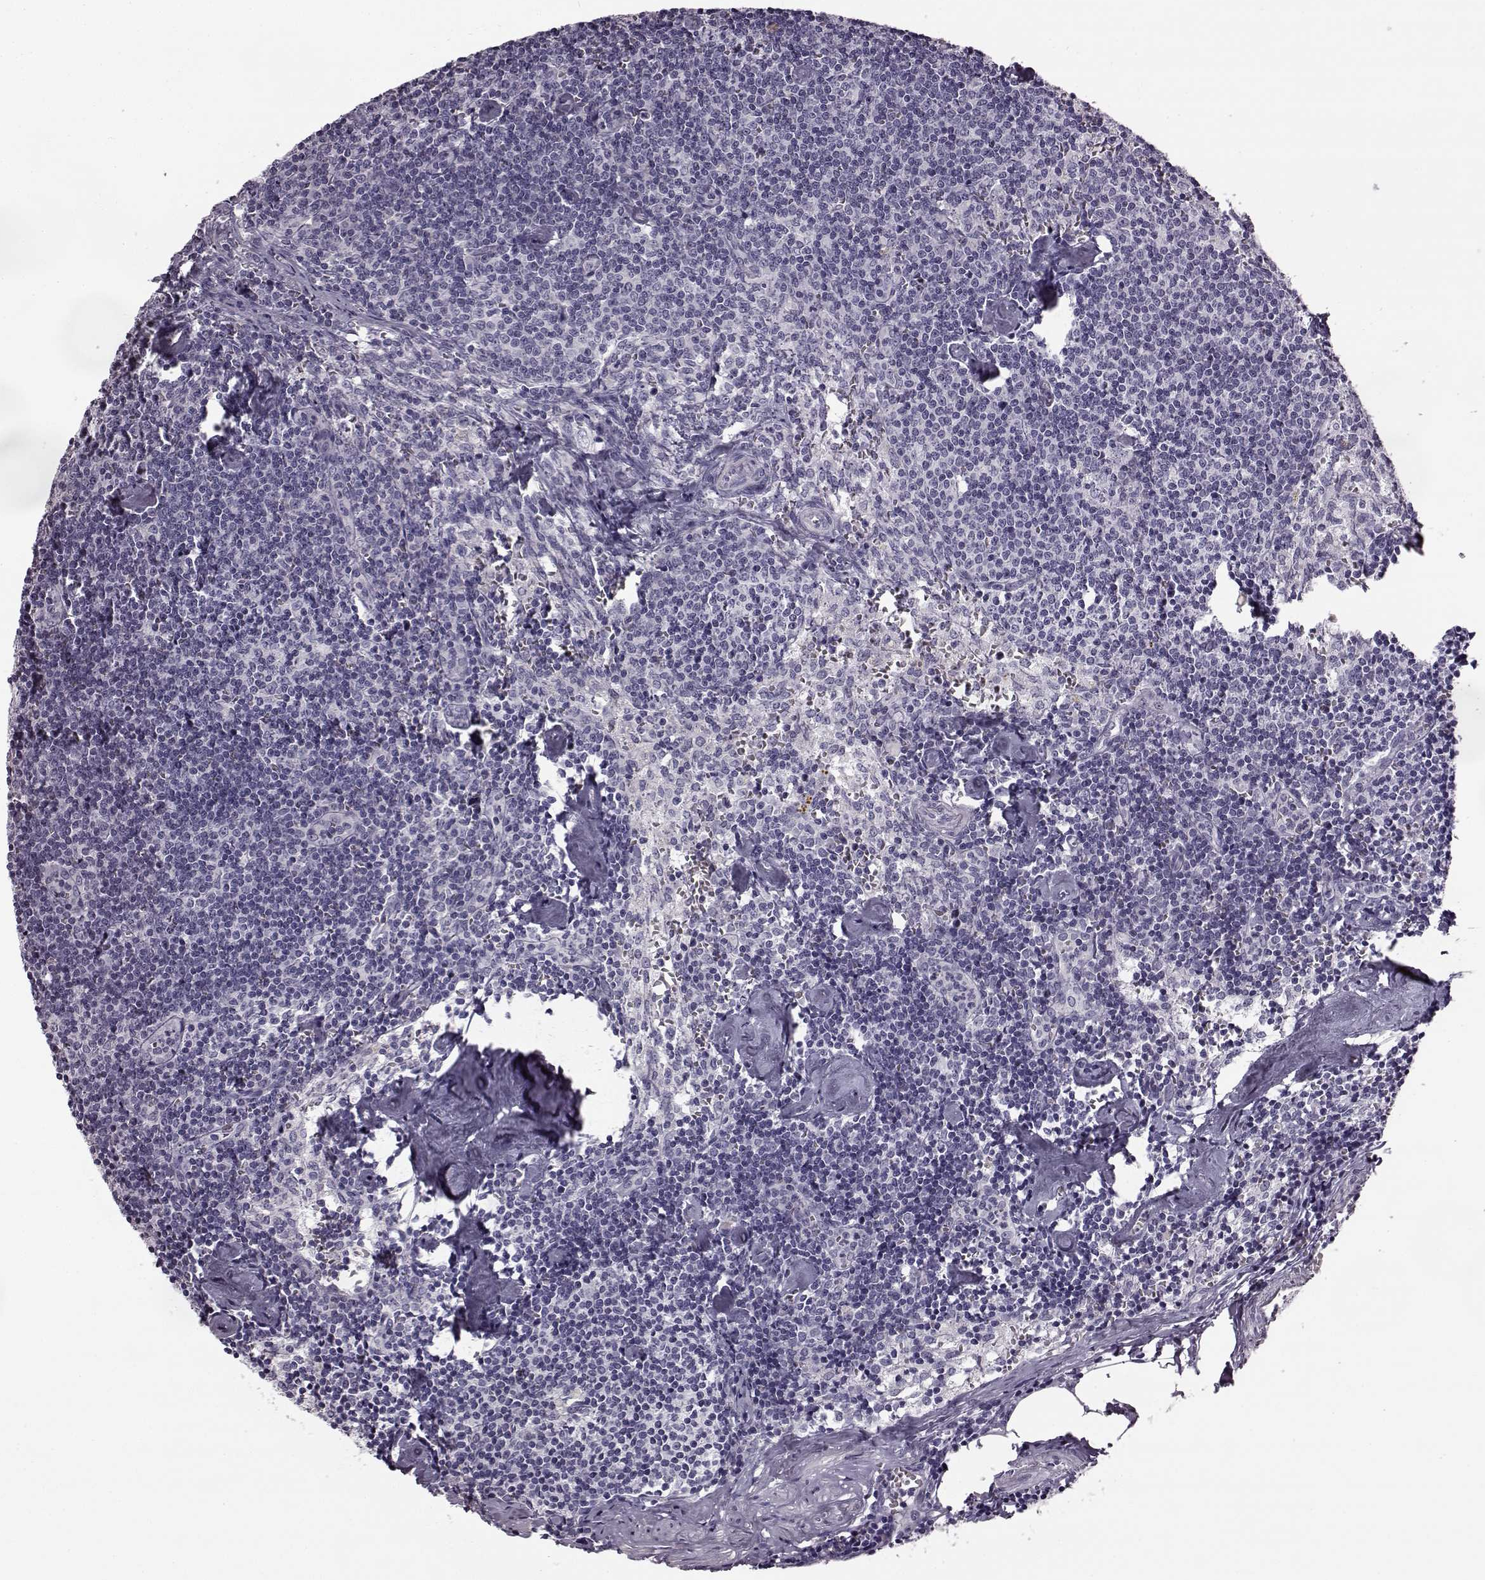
{"staining": {"intensity": "negative", "quantity": "none", "location": "none"}, "tissue": "lymph node", "cell_type": "Germinal center cells", "image_type": "normal", "snomed": [{"axis": "morphology", "description": "Normal tissue, NOS"}, {"axis": "topography", "description": "Lymph node"}], "caption": "High magnification brightfield microscopy of normal lymph node stained with DAB (brown) and counterstained with hematoxylin (blue): germinal center cells show no significant expression. (Brightfield microscopy of DAB IHC at high magnification).", "gene": "ODAD4", "patient": {"sex": "female", "age": 50}}